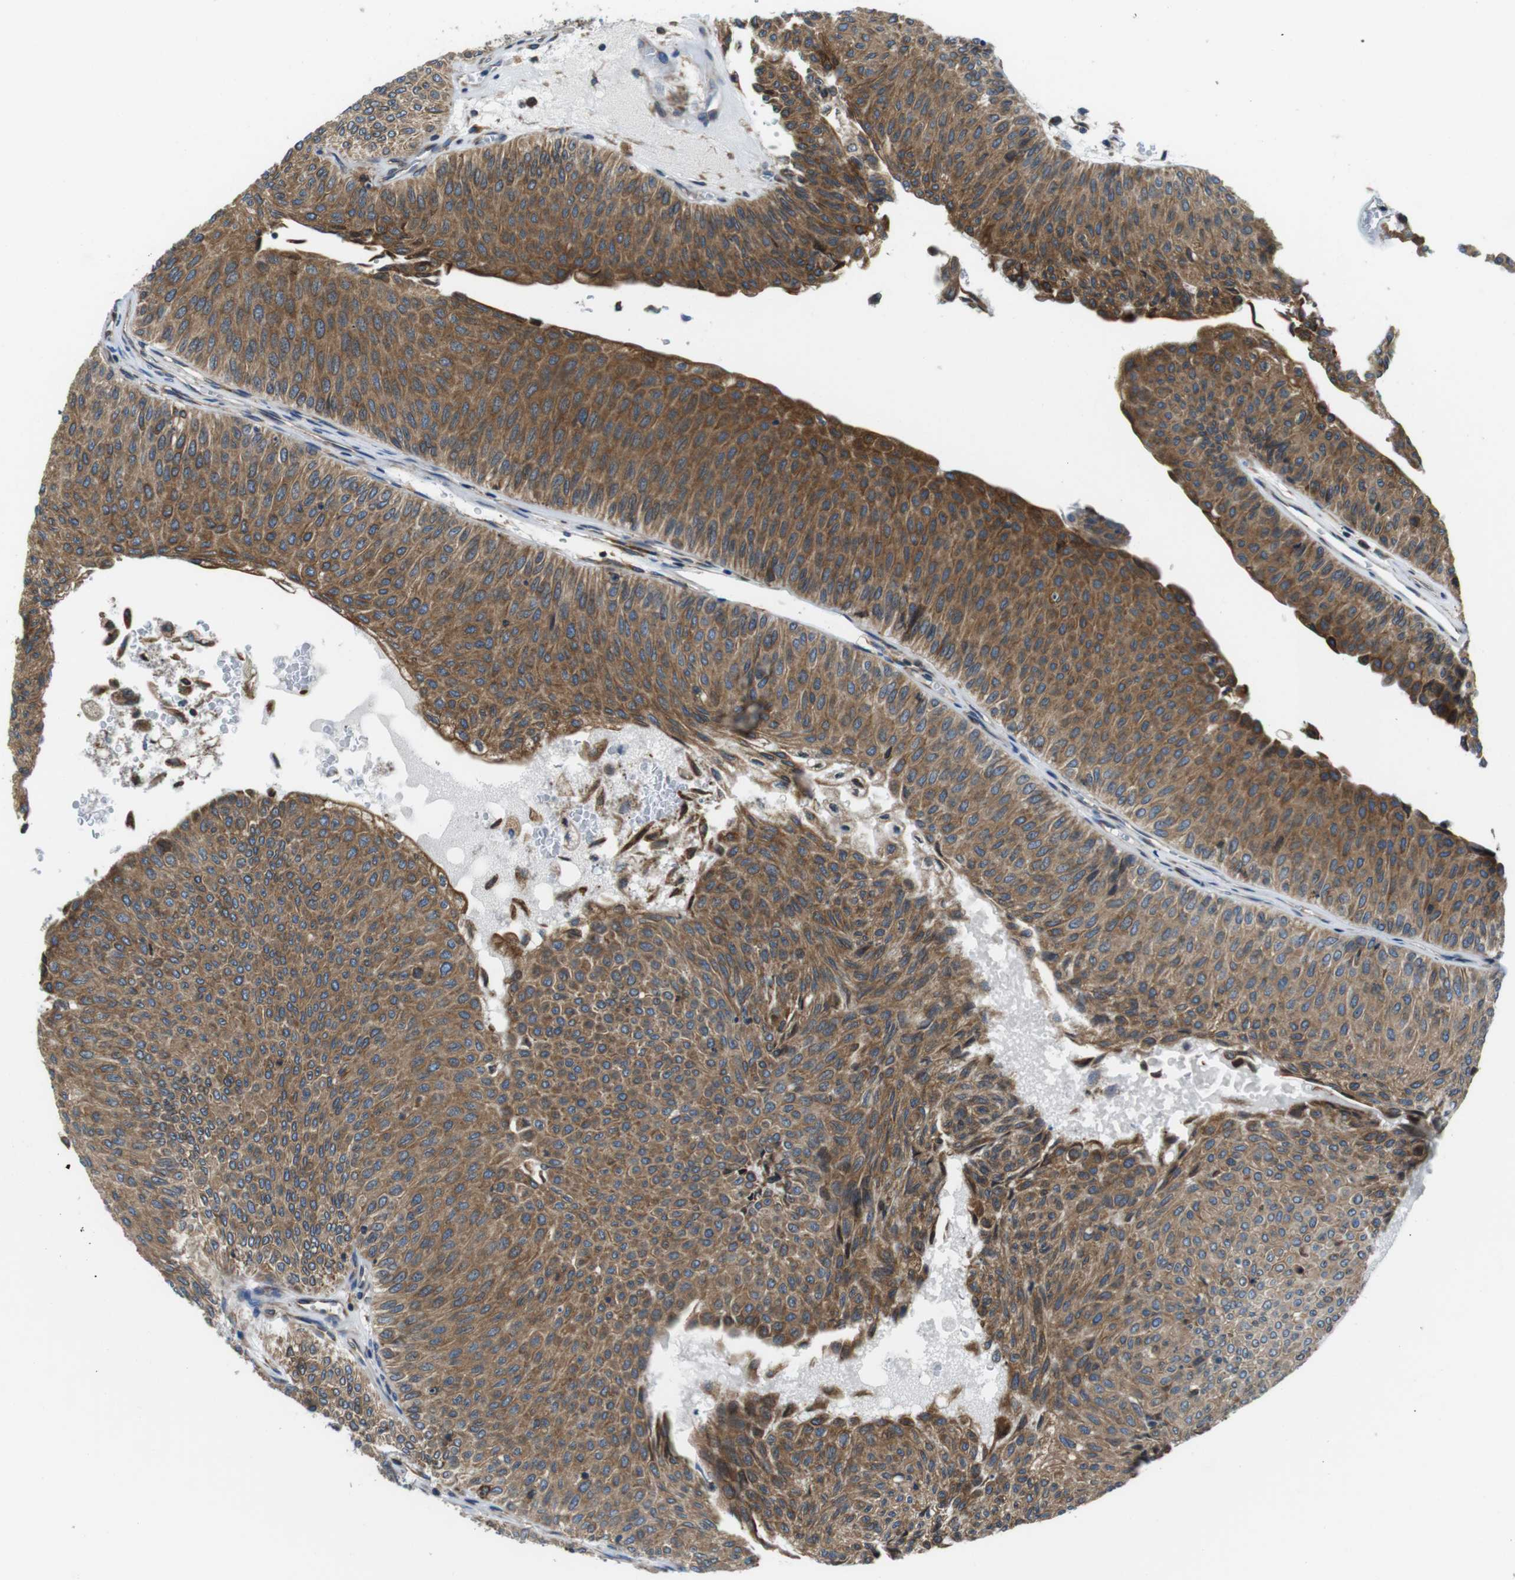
{"staining": {"intensity": "moderate", "quantity": ">75%", "location": "cytoplasmic/membranous"}, "tissue": "urothelial cancer", "cell_type": "Tumor cells", "image_type": "cancer", "snomed": [{"axis": "morphology", "description": "Urothelial carcinoma, Low grade"}, {"axis": "topography", "description": "Urinary bladder"}], "caption": "Immunohistochemical staining of human low-grade urothelial carcinoma exhibits moderate cytoplasmic/membranous protein staining in about >75% of tumor cells.", "gene": "UGGT1", "patient": {"sex": "male", "age": 78}}